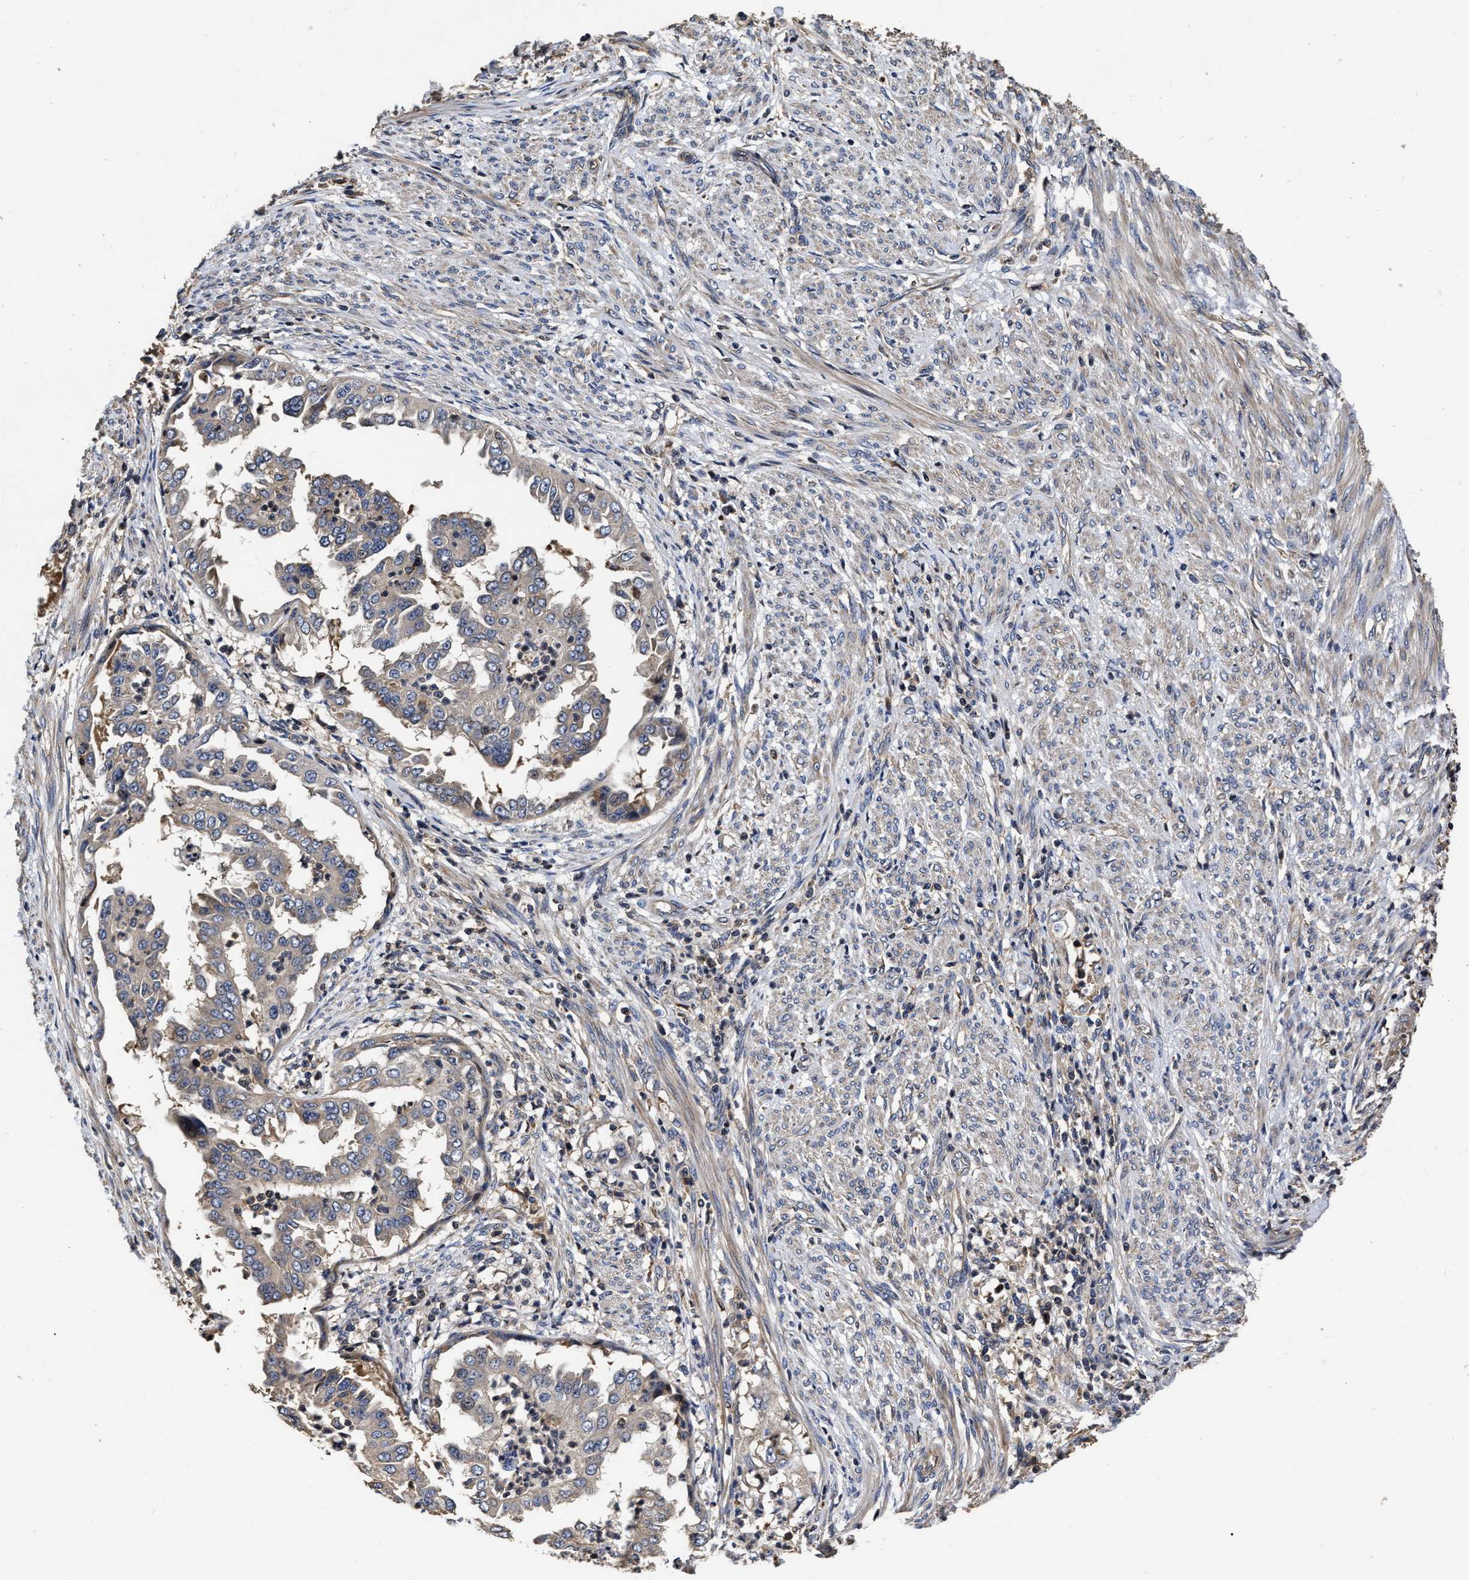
{"staining": {"intensity": "moderate", "quantity": "25%-75%", "location": "cytoplasmic/membranous"}, "tissue": "endometrial cancer", "cell_type": "Tumor cells", "image_type": "cancer", "snomed": [{"axis": "morphology", "description": "Adenocarcinoma, NOS"}, {"axis": "topography", "description": "Endometrium"}], "caption": "Approximately 25%-75% of tumor cells in human adenocarcinoma (endometrial) exhibit moderate cytoplasmic/membranous protein expression as visualized by brown immunohistochemical staining.", "gene": "ABCG8", "patient": {"sex": "female", "age": 85}}